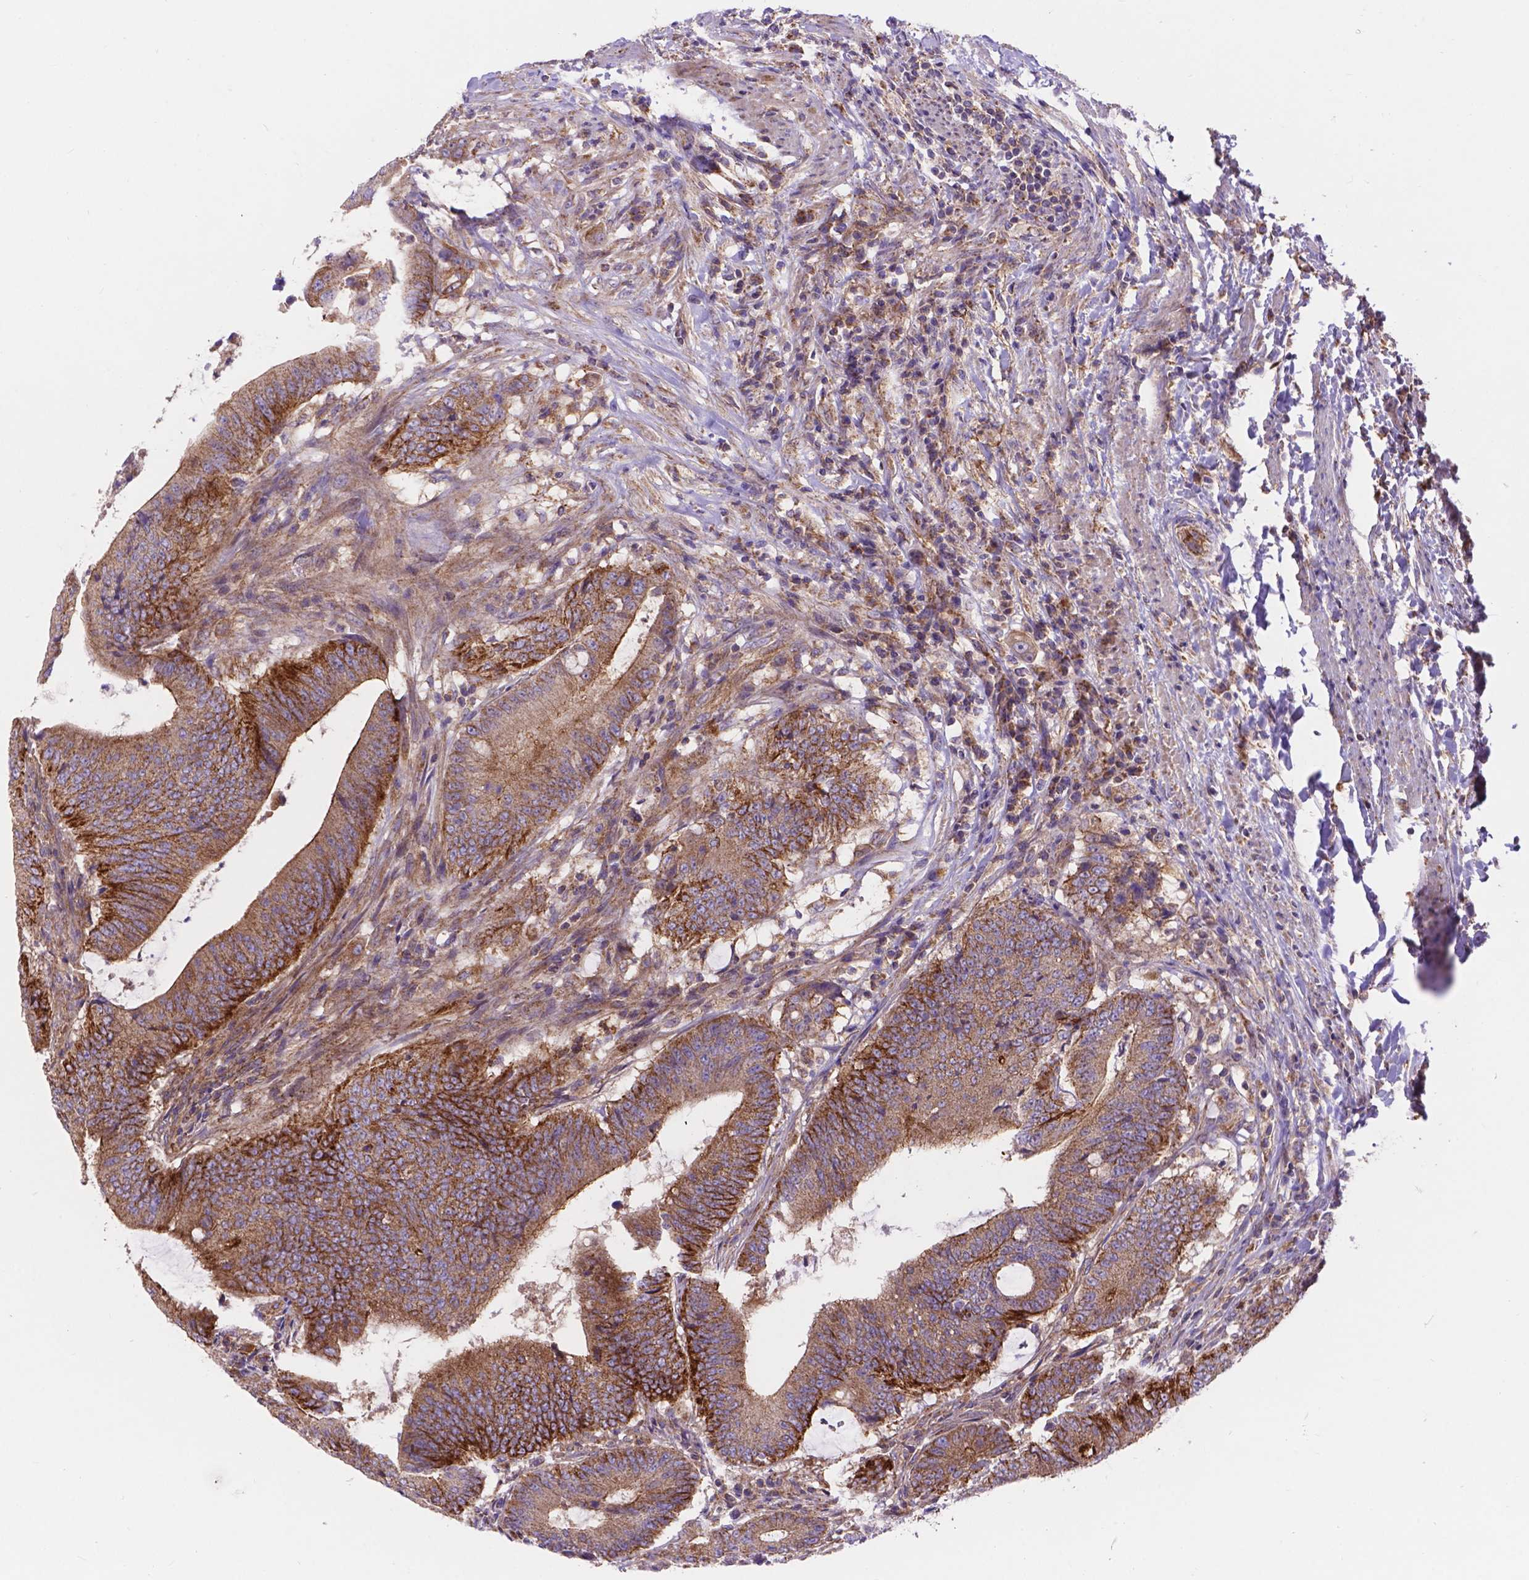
{"staining": {"intensity": "strong", "quantity": "25%-75%", "location": "cytoplasmic/membranous"}, "tissue": "colorectal cancer", "cell_type": "Tumor cells", "image_type": "cancer", "snomed": [{"axis": "morphology", "description": "Adenocarcinoma, NOS"}, {"axis": "topography", "description": "Colon"}], "caption": "Strong cytoplasmic/membranous protein positivity is seen in approximately 25%-75% of tumor cells in colorectal cancer (adenocarcinoma).", "gene": "AK3", "patient": {"sex": "female", "age": 43}}